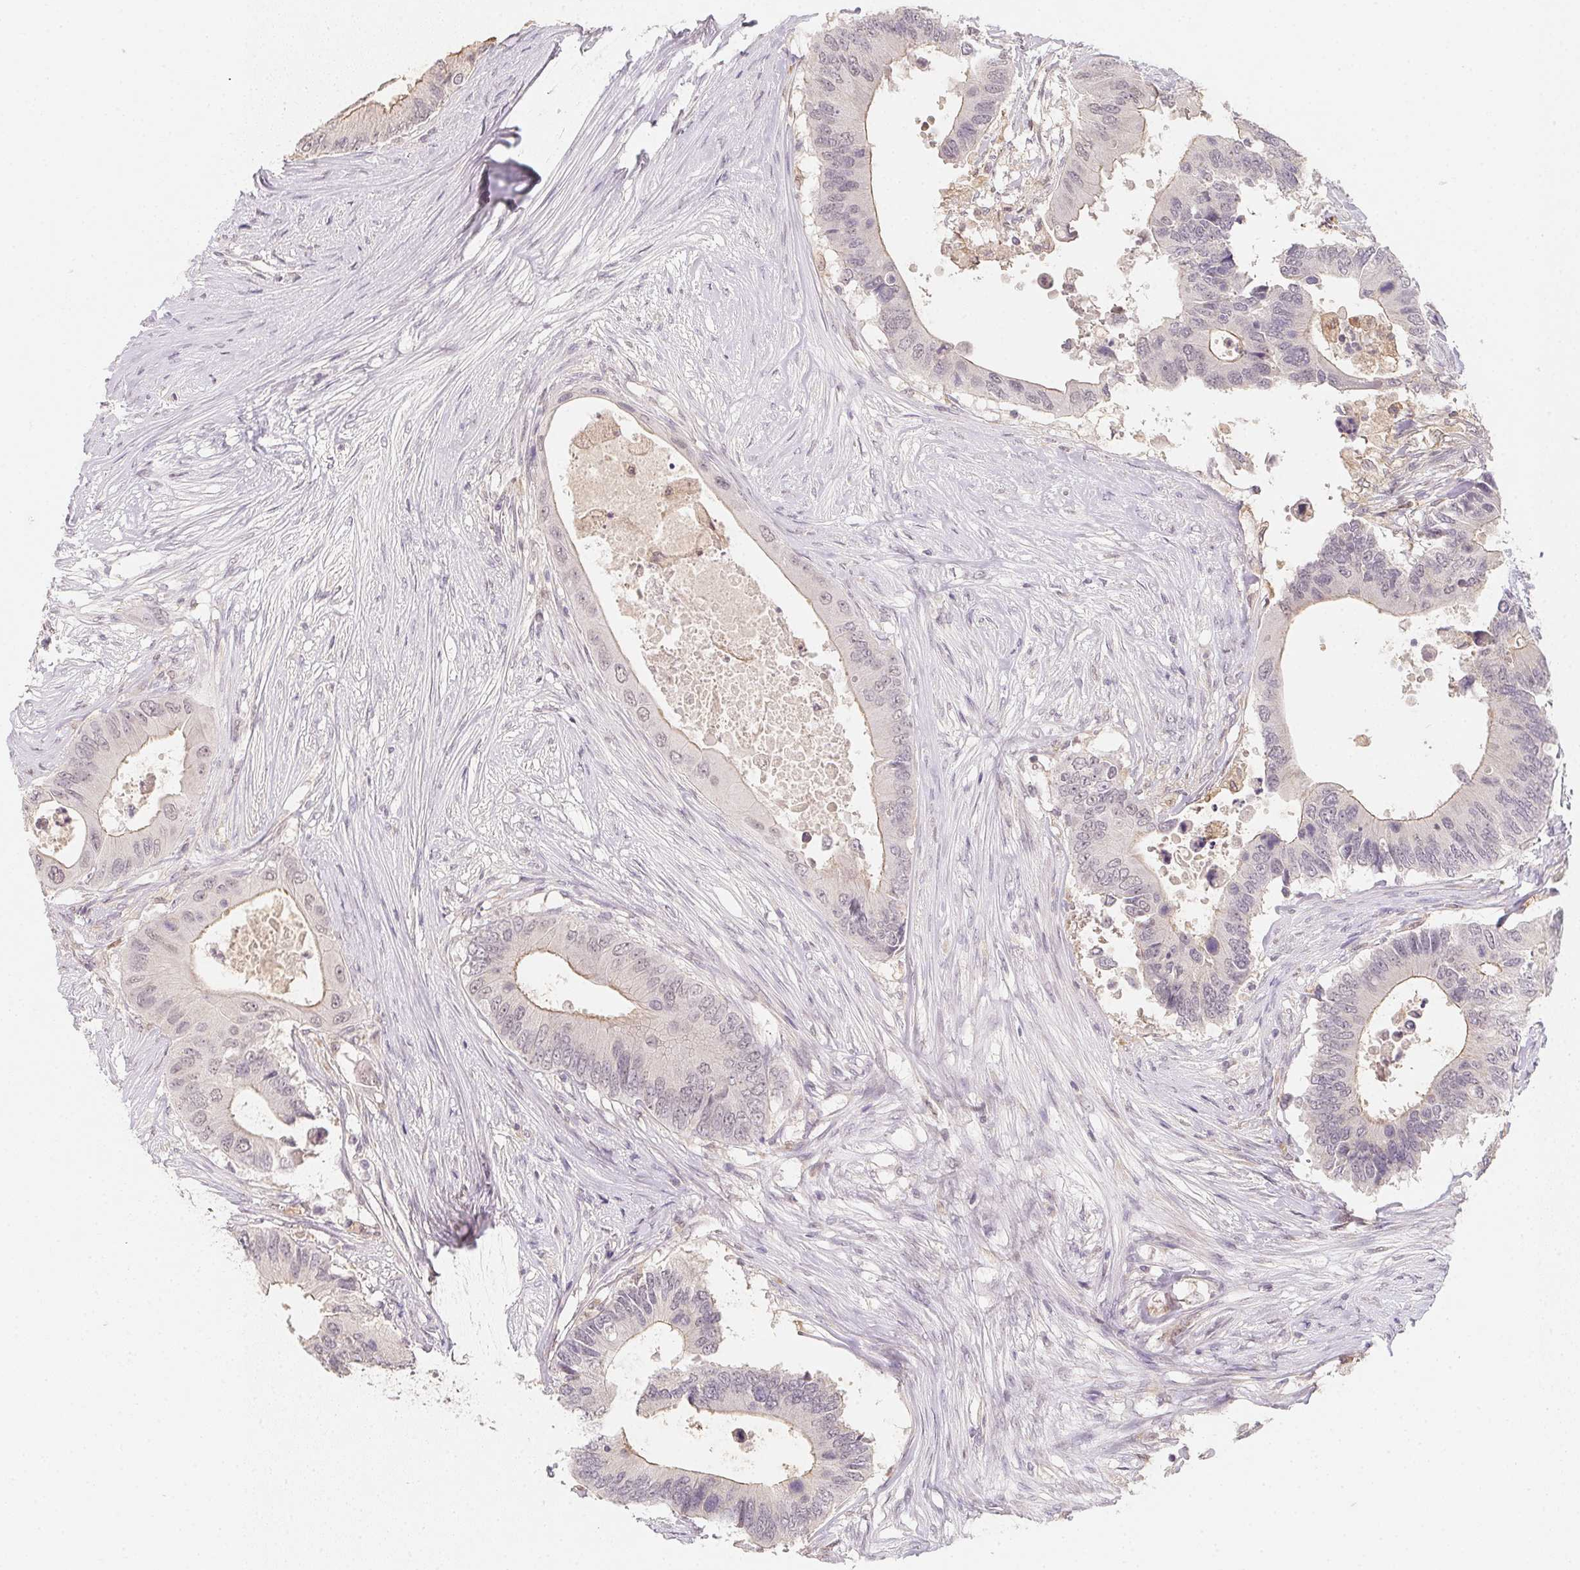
{"staining": {"intensity": "weak", "quantity": "25%-75%", "location": "cytoplasmic/membranous"}, "tissue": "colorectal cancer", "cell_type": "Tumor cells", "image_type": "cancer", "snomed": [{"axis": "morphology", "description": "Adenocarcinoma, NOS"}, {"axis": "topography", "description": "Colon"}], "caption": "Approximately 25%-75% of tumor cells in colorectal cancer (adenocarcinoma) show weak cytoplasmic/membranous protein staining as visualized by brown immunohistochemical staining.", "gene": "SOAT1", "patient": {"sex": "male", "age": 71}}